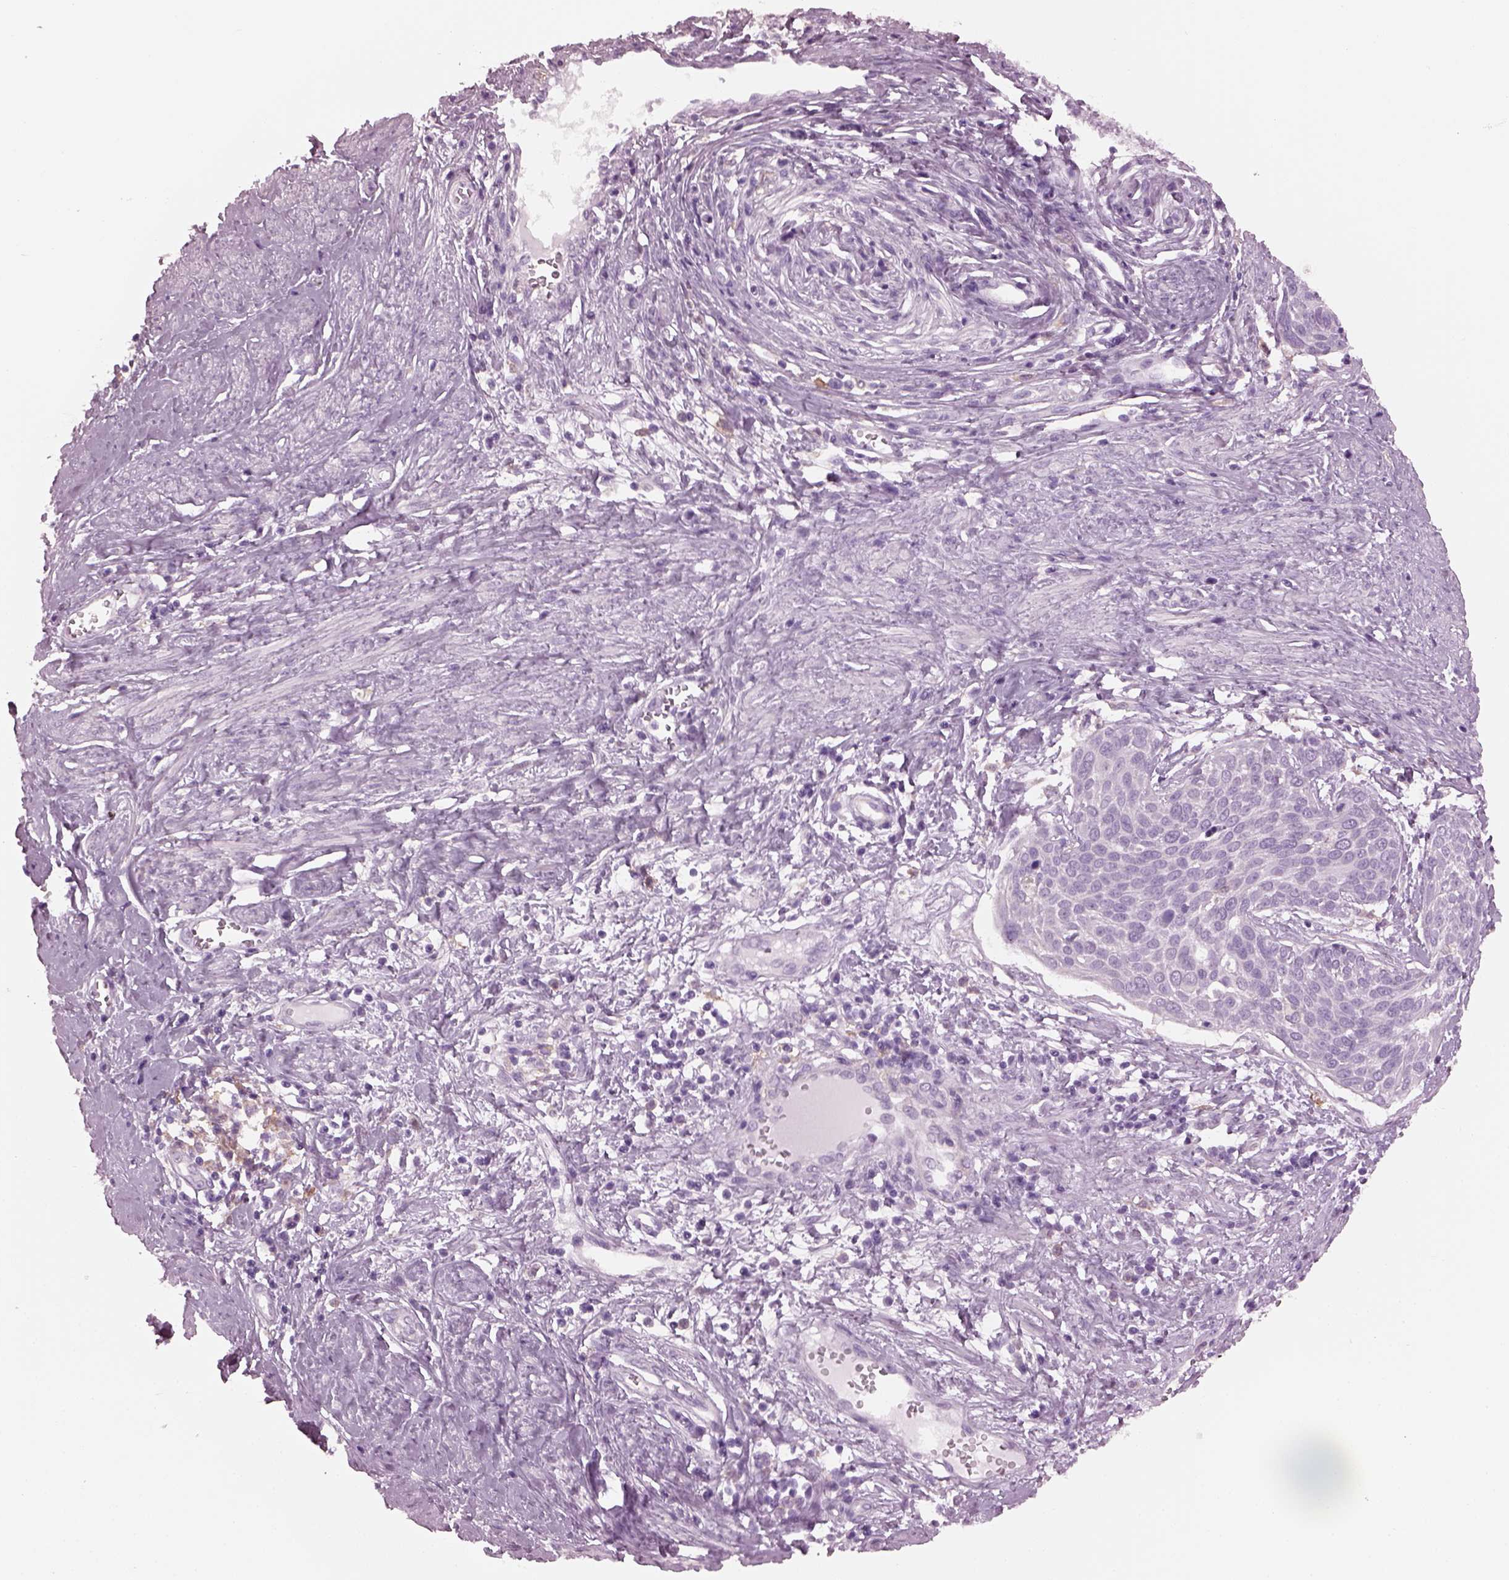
{"staining": {"intensity": "negative", "quantity": "none", "location": "none"}, "tissue": "cervical cancer", "cell_type": "Tumor cells", "image_type": "cancer", "snomed": [{"axis": "morphology", "description": "Squamous cell carcinoma, NOS"}, {"axis": "topography", "description": "Cervix"}], "caption": "Tumor cells are negative for protein expression in human cervical squamous cell carcinoma.", "gene": "SHTN1", "patient": {"sex": "female", "age": 39}}